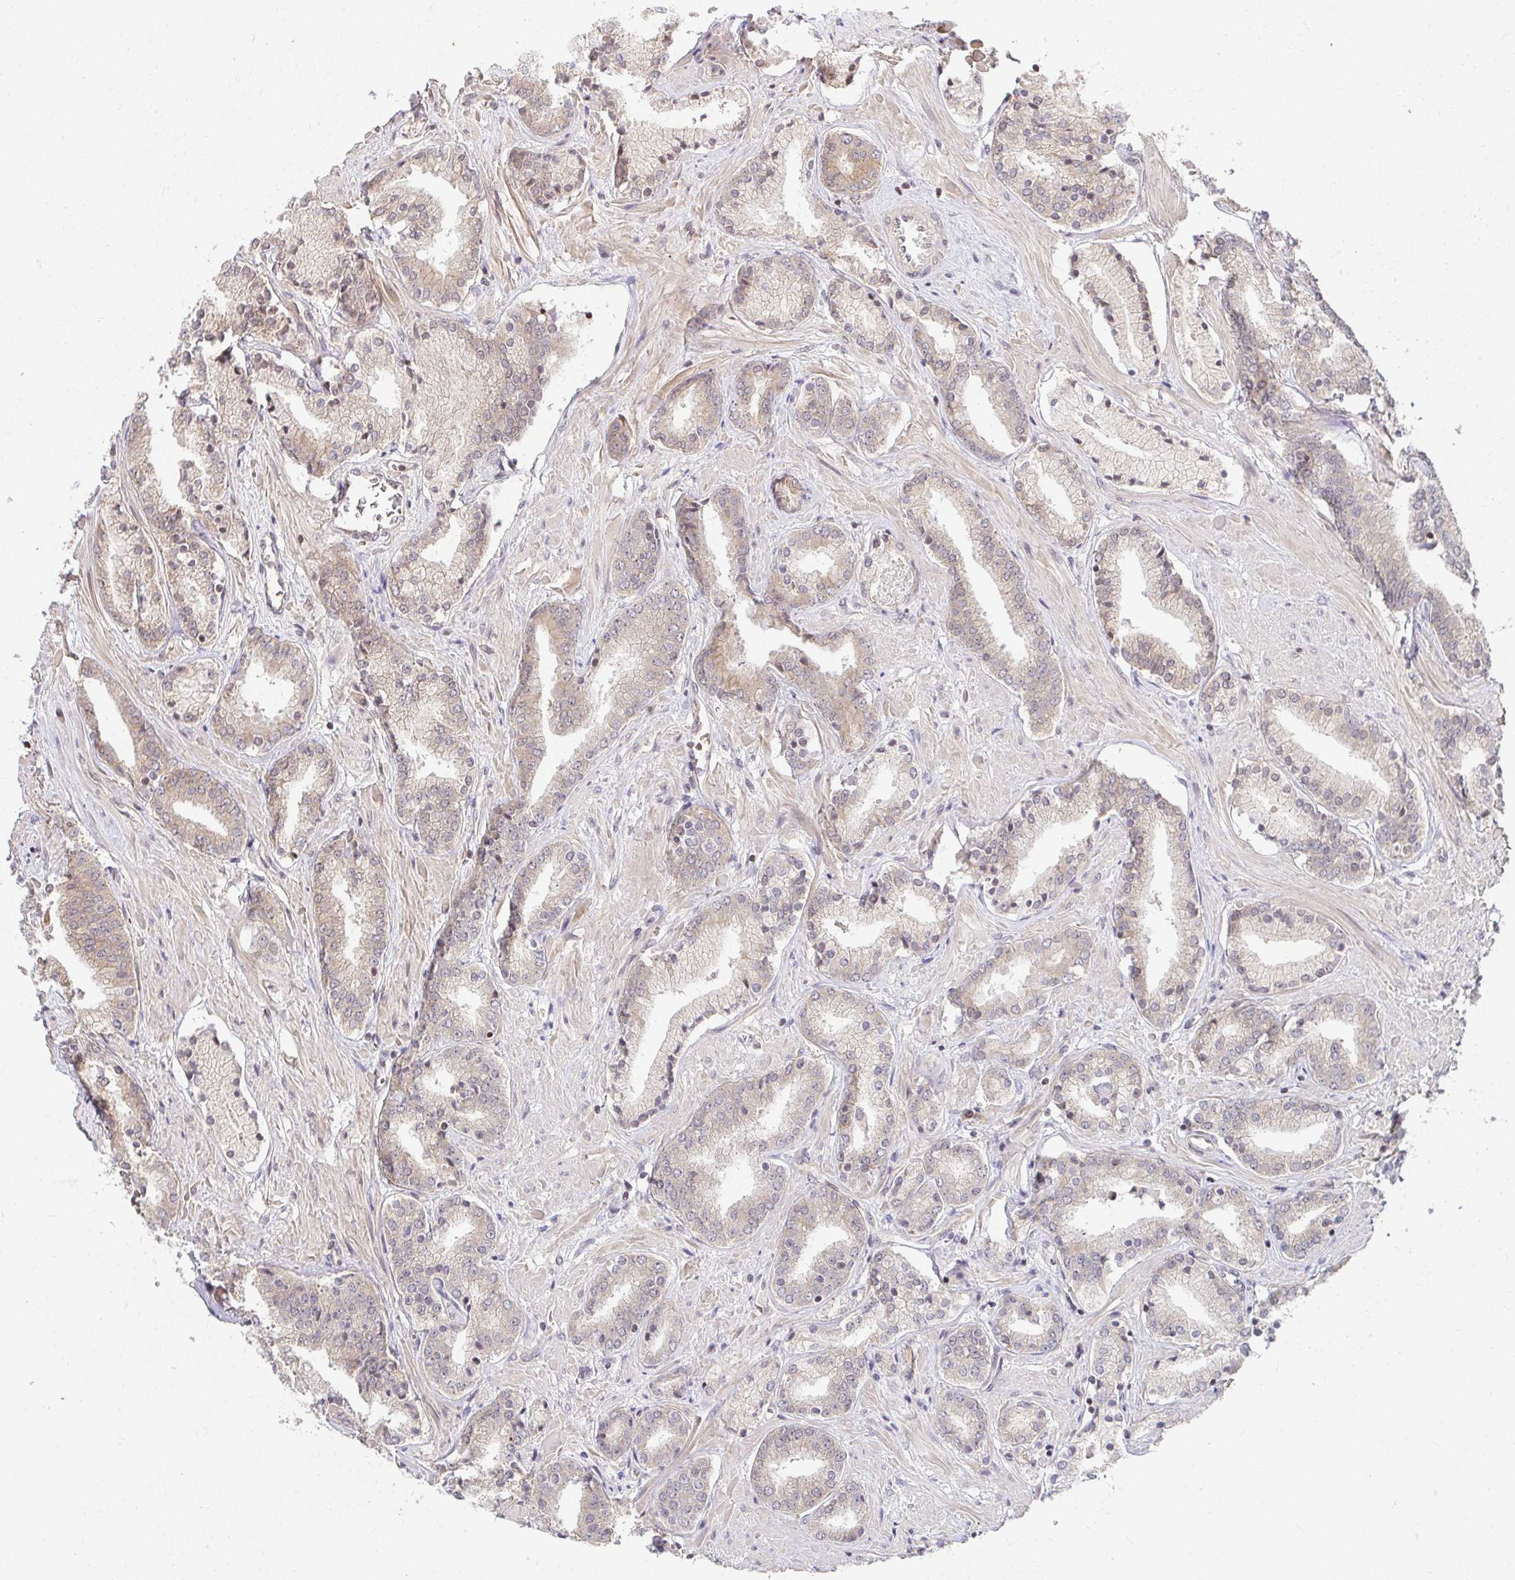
{"staining": {"intensity": "moderate", "quantity": "25%-75%", "location": "cytoplasmic/membranous"}, "tissue": "prostate cancer", "cell_type": "Tumor cells", "image_type": "cancer", "snomed": [{"axis": "morphology", "description": "Adenocarcinoma, High grade"}, {"axis": "topography", "description": "Prostate"}], "caption": "High-magnification brightfield microscopy of adenocarcinoma (high-grade) (prostate) stained with DAB (3,3'-diaminobenzidine) (brown) and counterstained with hematoxylin (blue). tumor cells exhibit moderate cytoplasmic/membranous expression is present in approximately25%-75% of cells. (IHC, brightfield microscopy, high magnification).", "gene": "ANK3", "patient": {"sex": "male", "age": 56}}